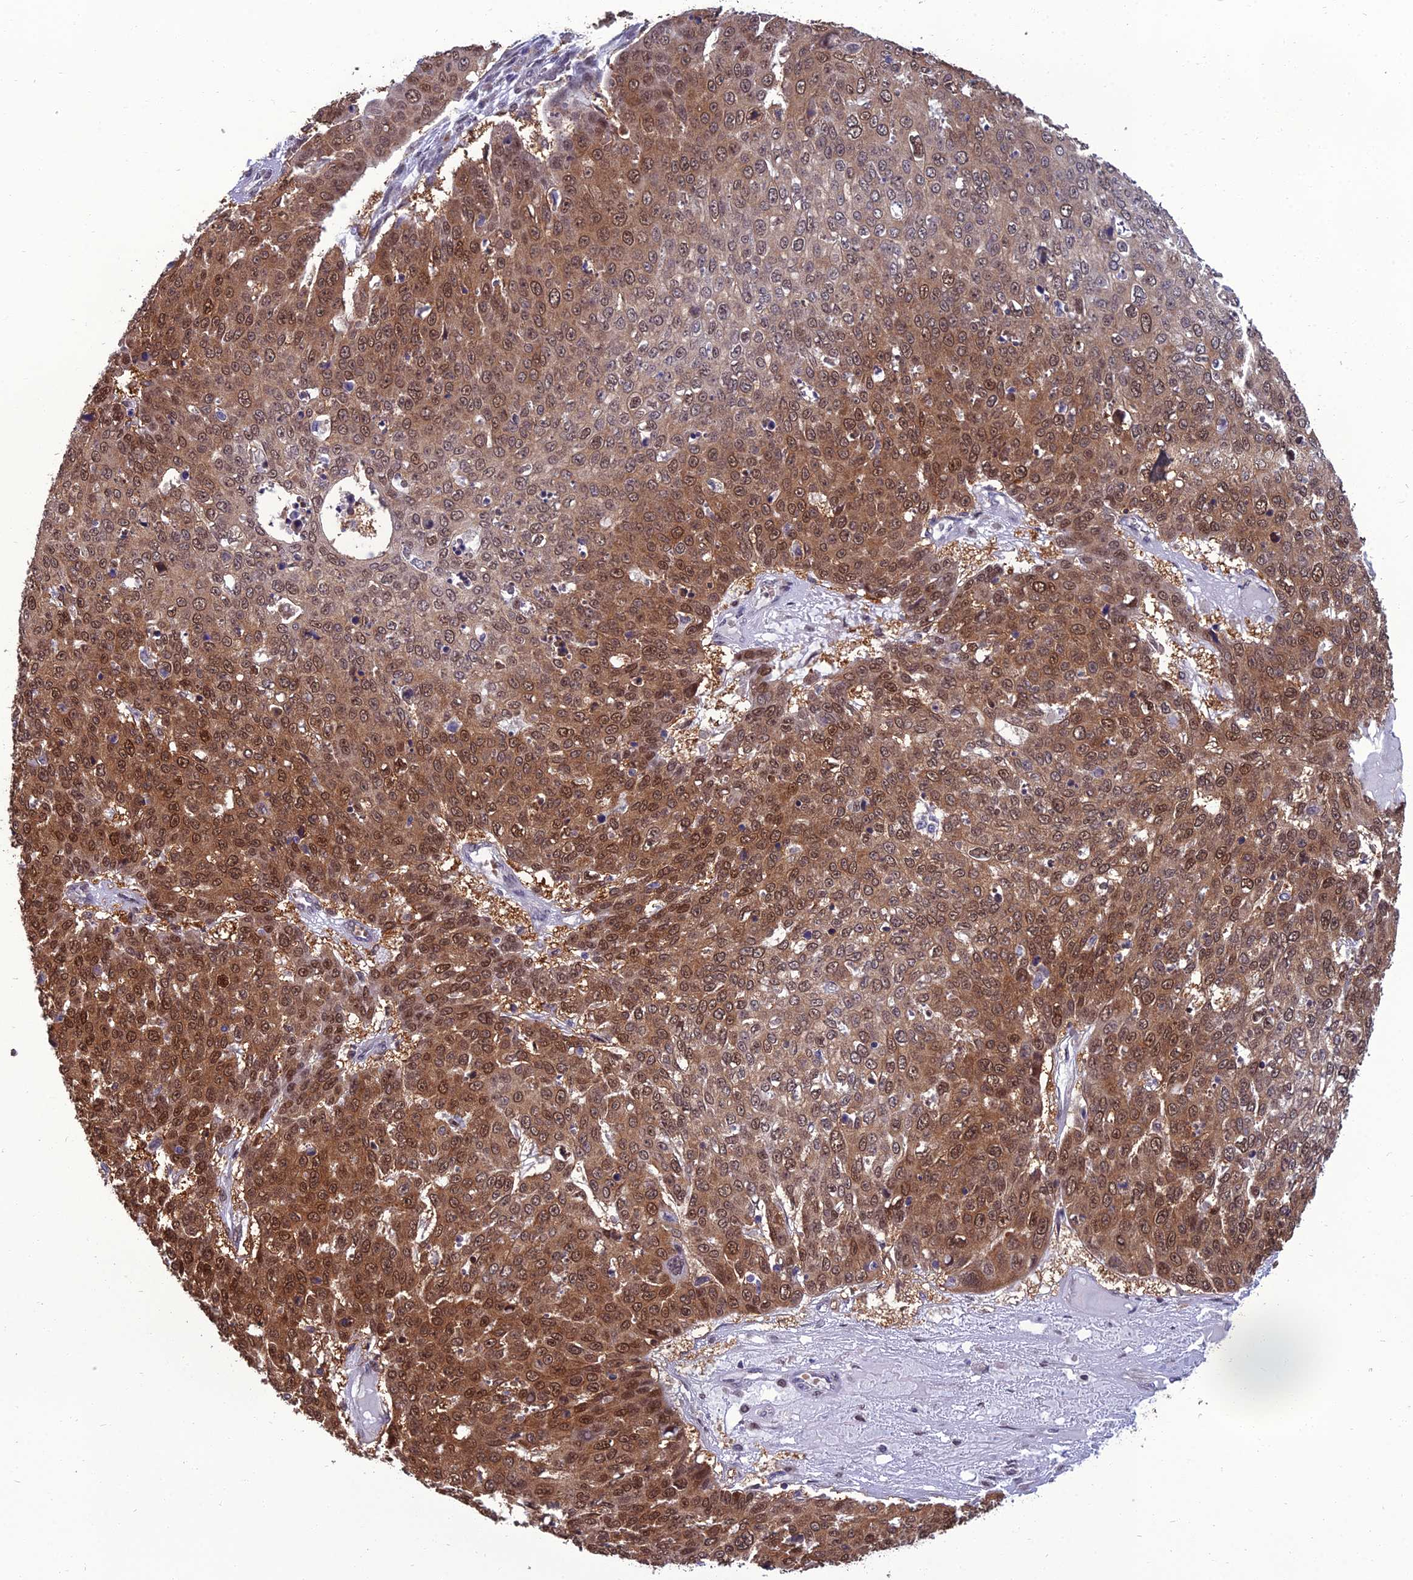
{"staining": {"intensity": "moderate", "quantity": ">75%", "location": "cytoplasmic/membranous,nuclear"}, "tissue": "skin cancer", "cell_type": "Tumor cells", "image_type": "cancer", "snomed": [{"axis": "morphology", "description": "Squamous cell carcinoma, NOS"}, {"axis": "topography", "description": "Skin"}], "caption": "A medium amount of moderate cytoplasmic/membranous and nuclear positivity is seen in approximately >75% of tumor cells in squamous cell carcinoma (skin) tissue. (DAB IHC, brown staining for protein, blue staining for nuclei).", "gene": "NR4A3", "patient": {"sex": "male", "age": 71}}